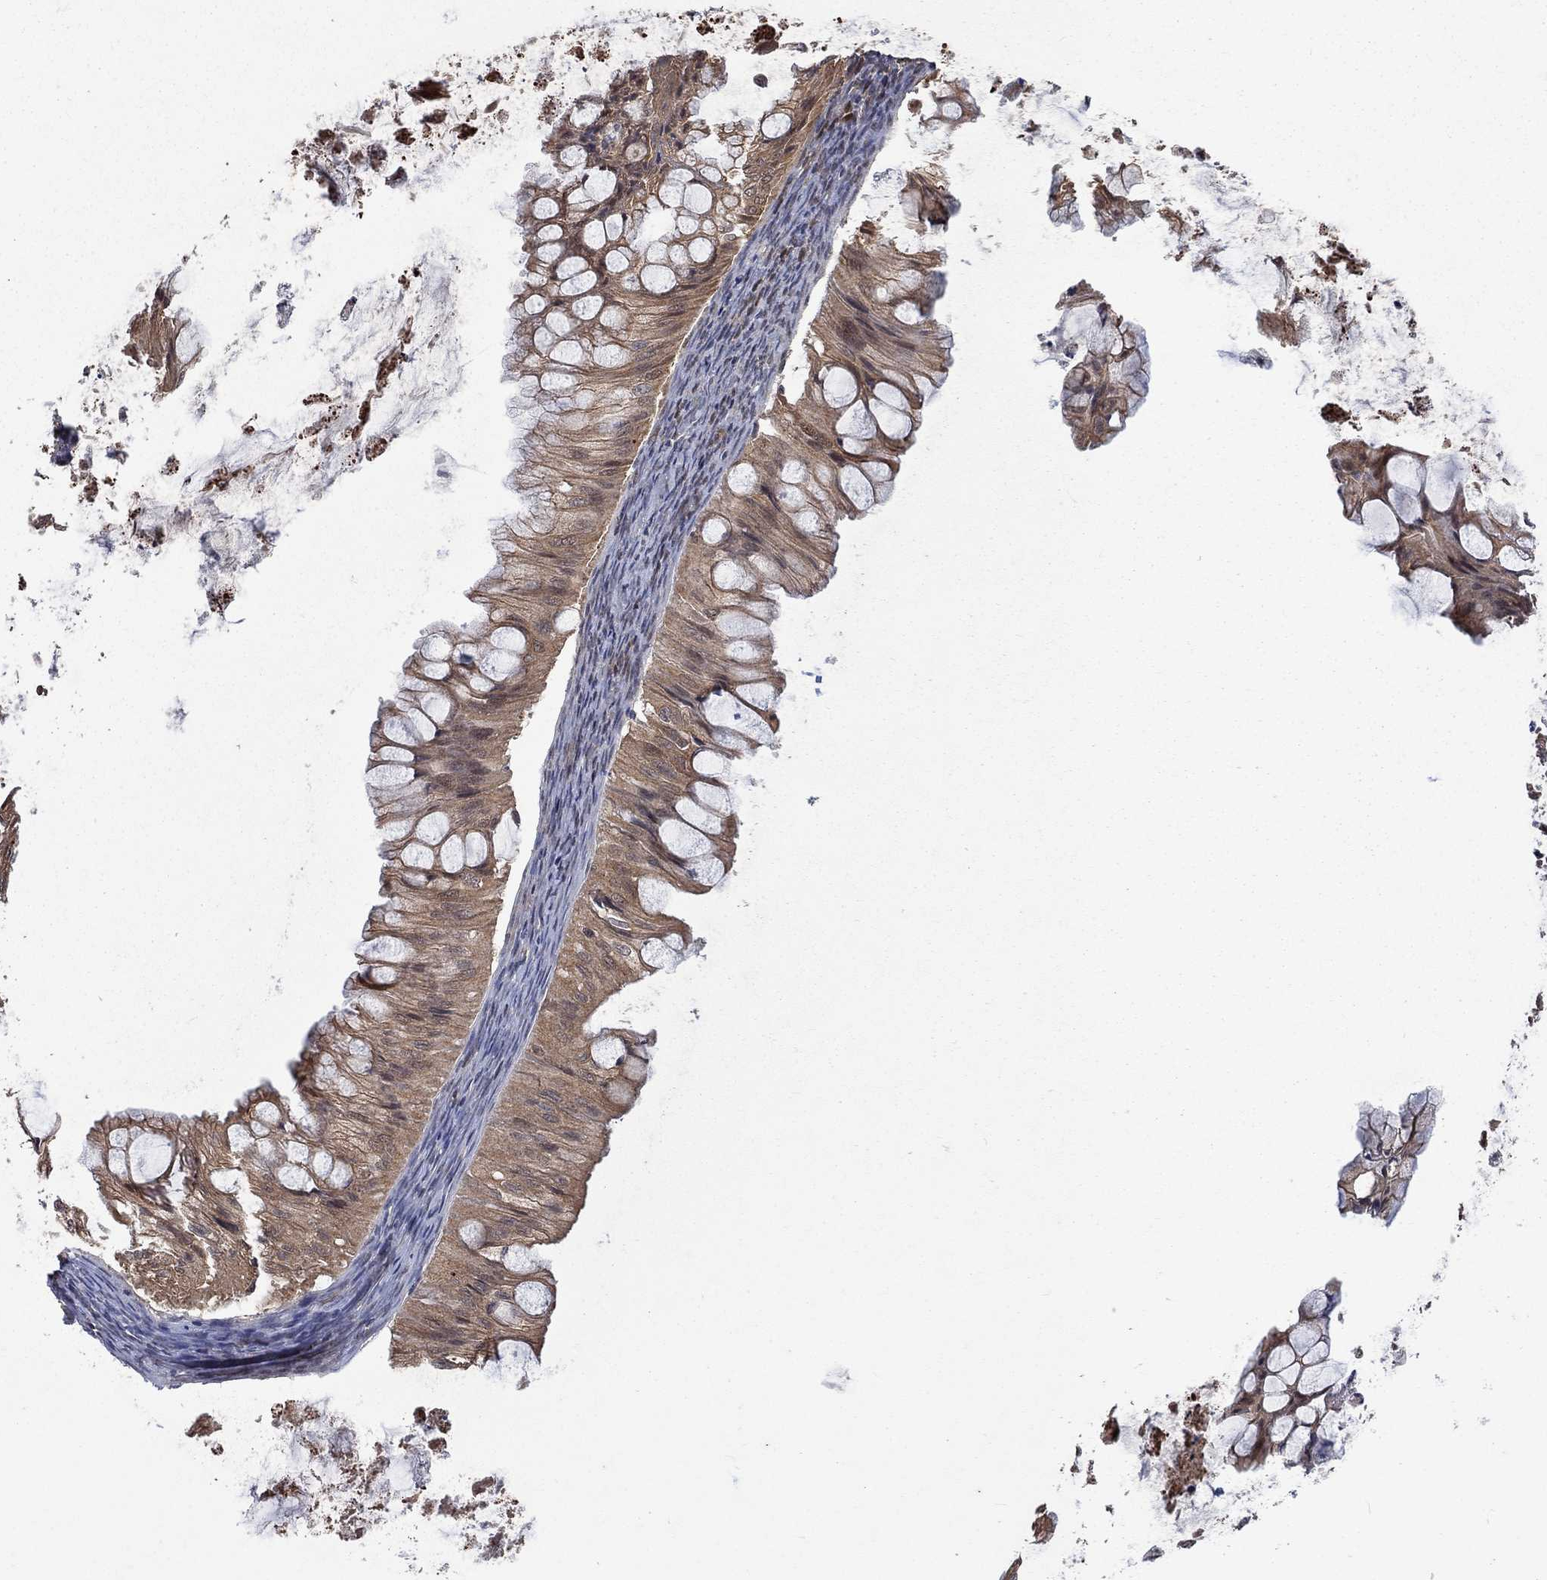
{"staining": {"intensity": "weak", "quantity": ">75%", "location": "cytoplasmic/membranous"}, "tissue": "ovarian cancer", "cell_type": "Tumor cells", "image_type": "cancer", "snomed": [{"axis": "morphology", "description": "Cystadenocarcinoma, mucinous, NOS"}, {"axis": "topography", "description": "Ovary"}], "caption": "Human ovarian cancer (mucinous cystadenocarcinoma) stained with a protein marker displays weak staining in tumor cells.", "gene": "IAH1", "patient": {"sex": "female", "age": 57}}